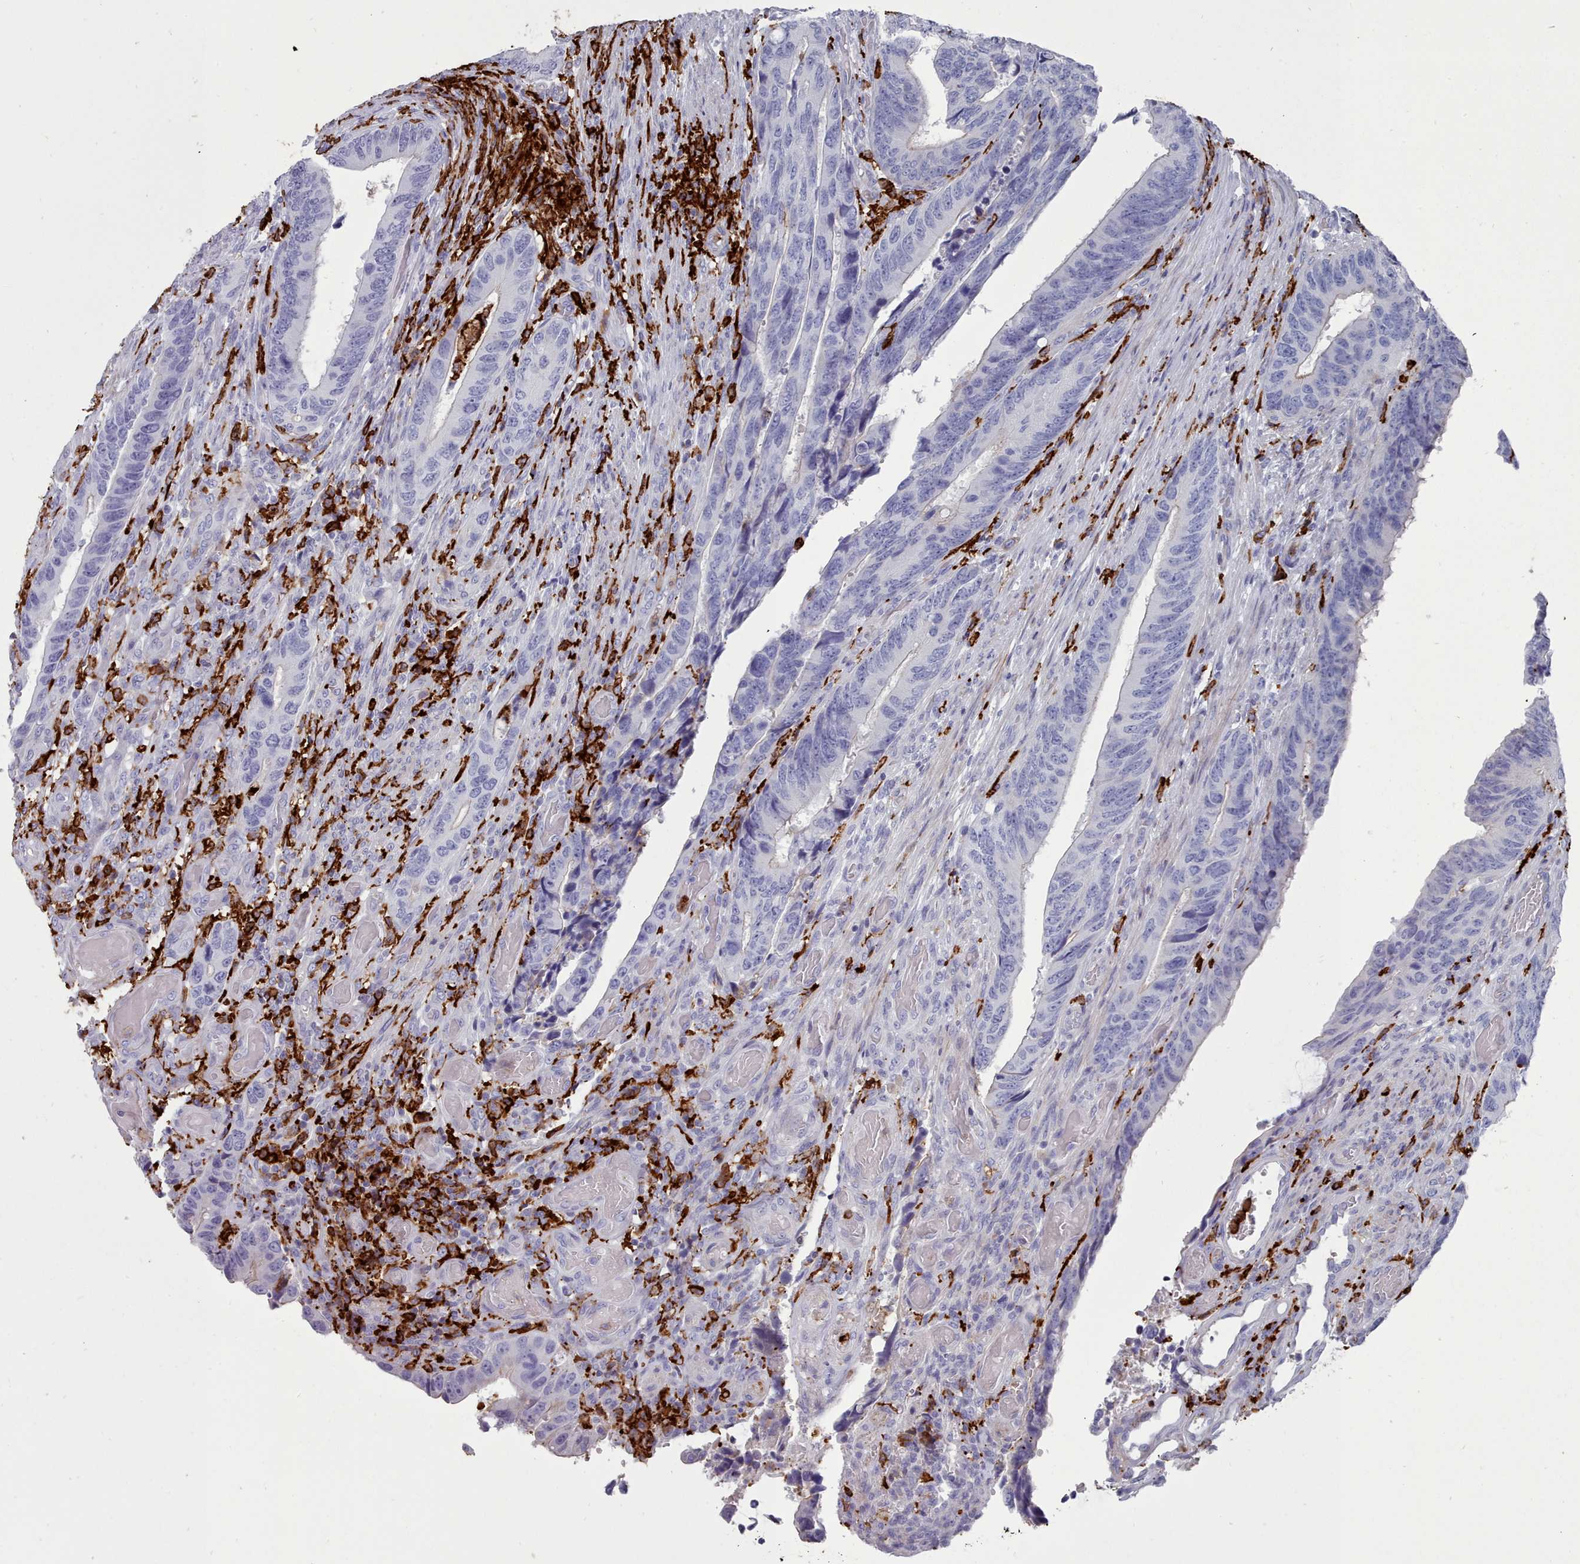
{"staining": {"intensity": "negative", "quantity": "none", "location": "none"}, "tissue": "colorectal cancer", "cell_type": "Tumor cells", "image_type": "cancer", "snomed": [{"axis": "morphology", "description": "Adenocarcinoma, NOS"}, {"axis": "topography", "description": "Colon"}], "caption": "There is no significant positivity in tumor cells of colorectal cancer (adenocarcinoma).", "gene": "AIF1", "patient": {"sex": "male", "age": 87}}